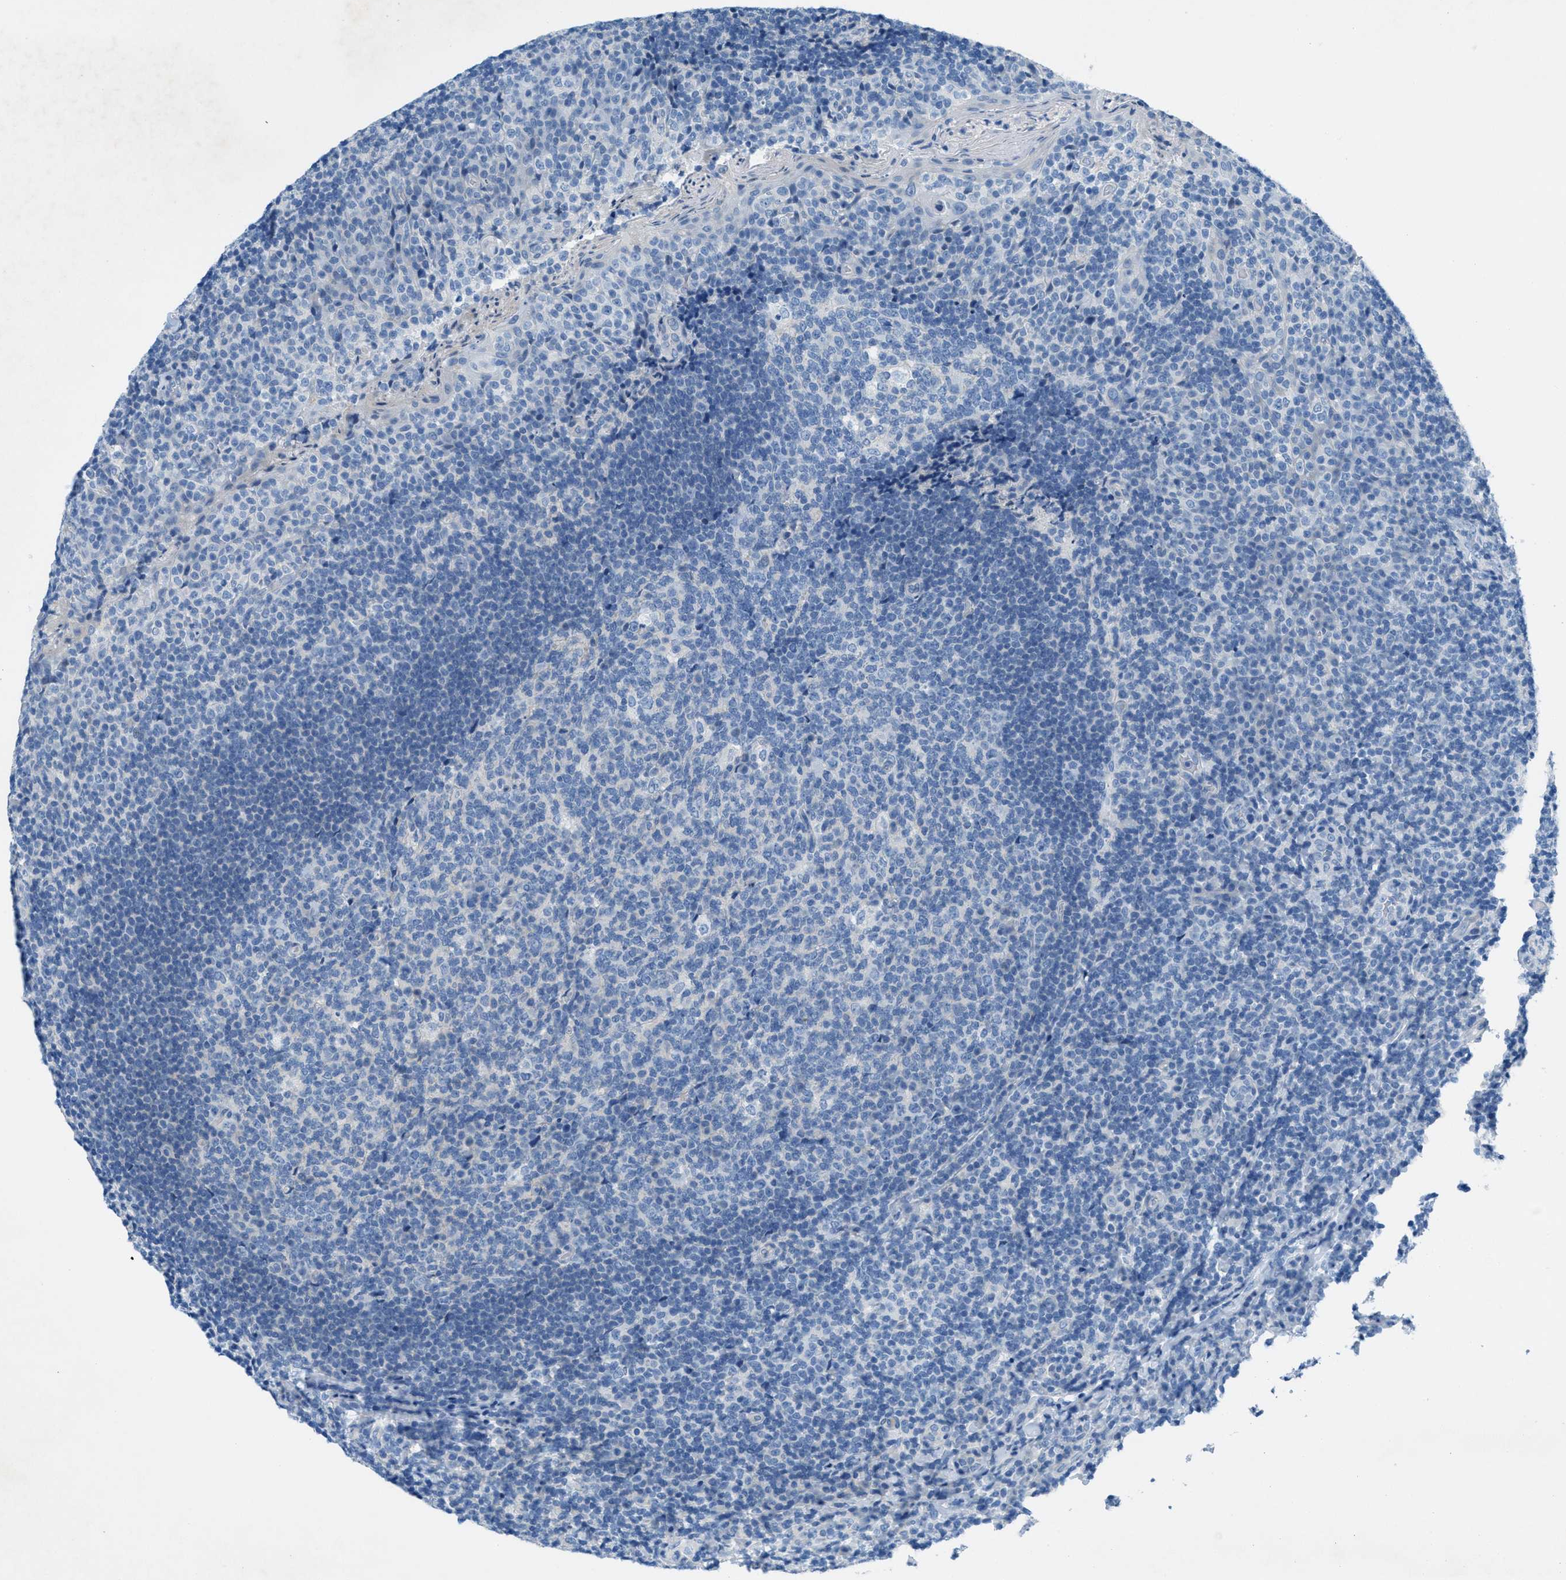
{"staining": {"intensity": "negative", "quantity": "none", "location": "none"}, "tissue": "tonsil", "cell_type": "Germinal center cells", "image_type": "normal", "snomed": [{"axis": "morphology", "description": "Normal tissue, NOS"}, {"axis": "topography", "description": "Tonsil"}], "caption": "This is a histopathology image of immunohistochemistry (IHC) staining of benign tonsil, which shows no positivity in germinal center cells.", "gene": "GALNT17", "patient": {"sex": "male", "age": 17}}